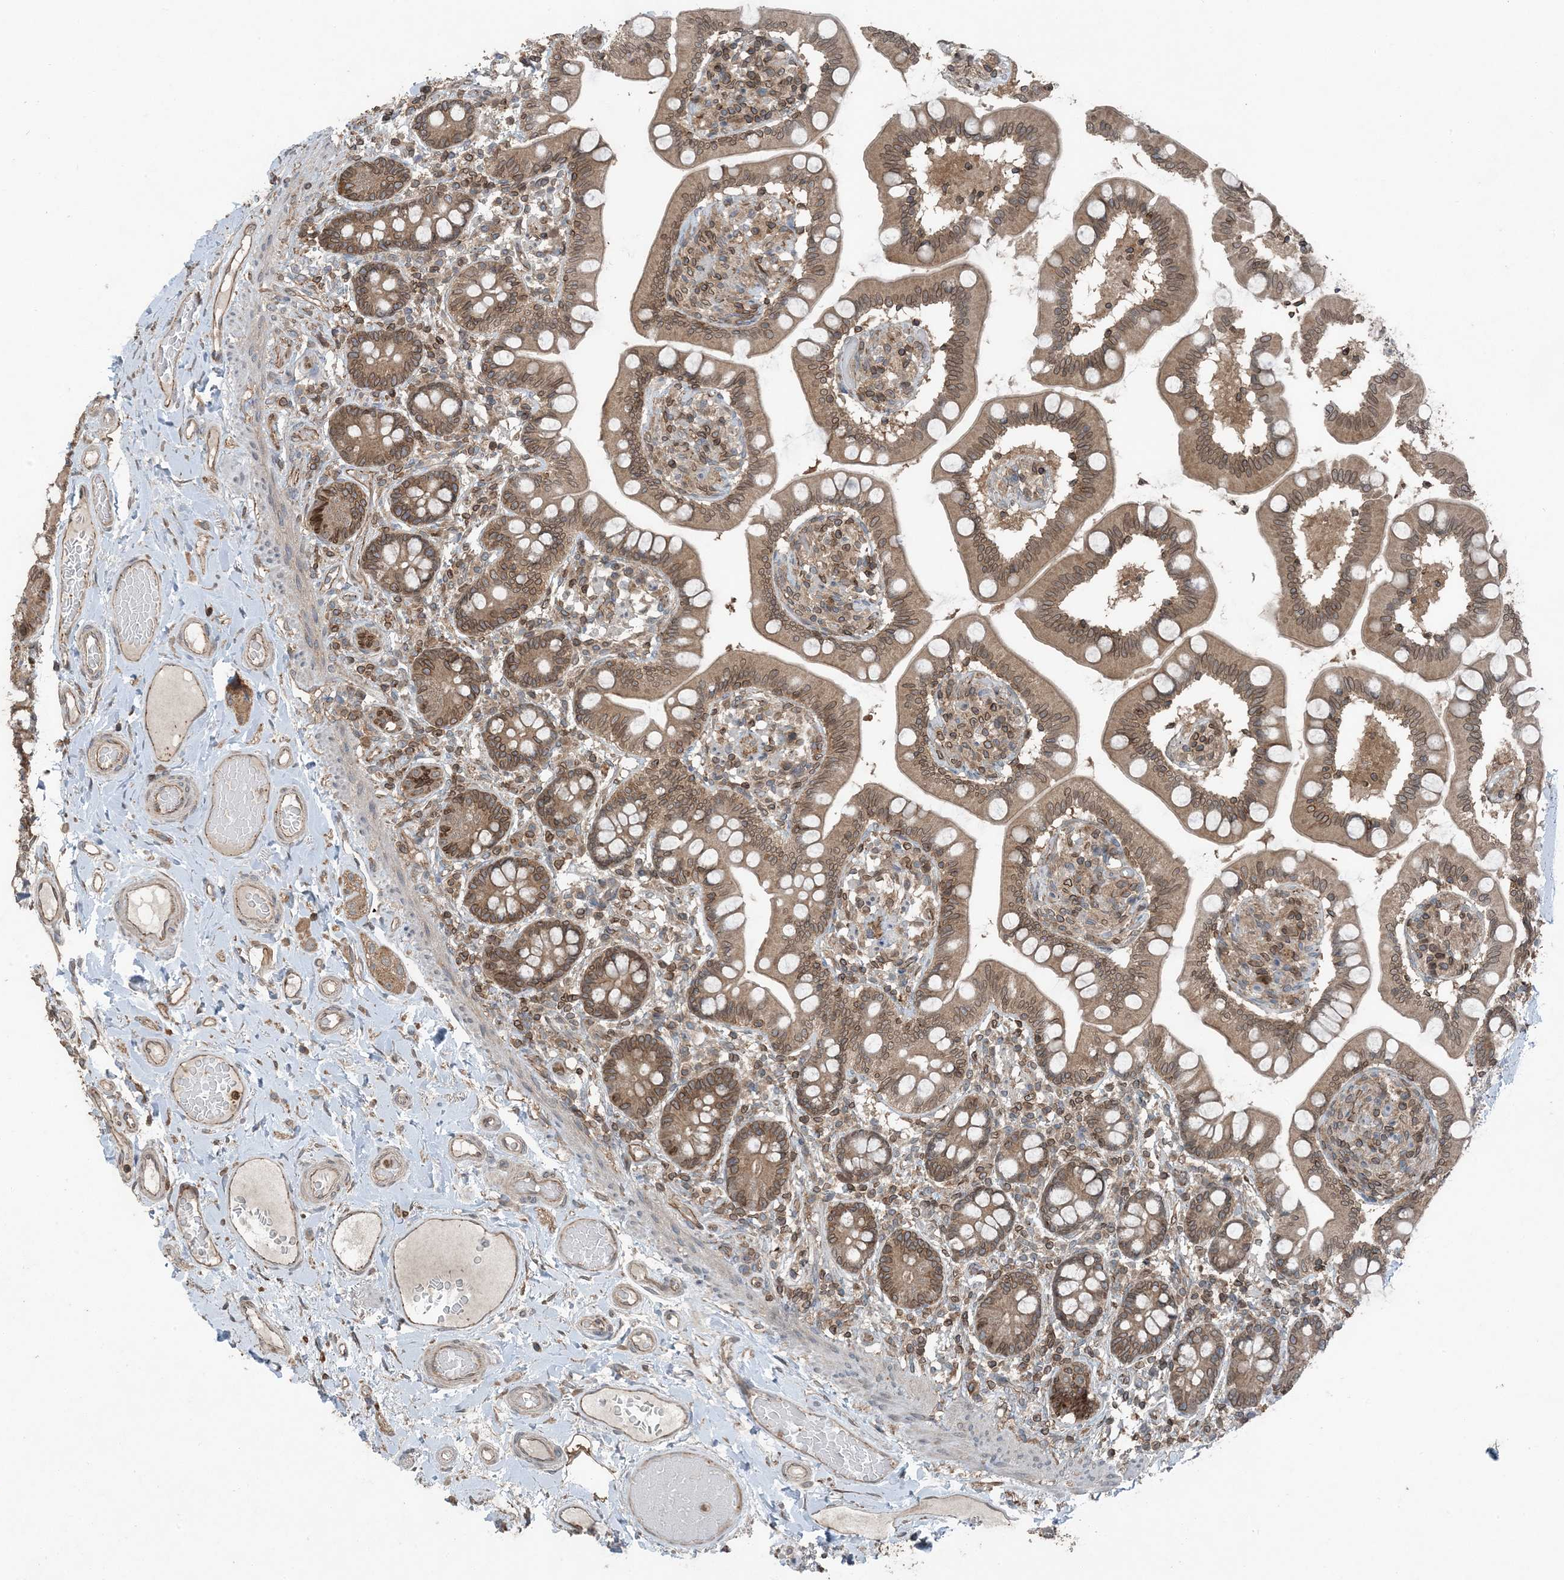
{"staining": {"intensity": "moderate", "quantity": ">75%", "location": "cytoplasmic/membranous,nuclear"}, "tissue": "small intestine", "cell_type": "Glandular cells", "image_type": "normal", "snomed": [{"axis": "morphology", "description": "Normal tissue, NOS"}, {"axis": "topography", "description": "Small intestine"}], "caption": "Small intestine stained for a protein (brown) demonstrates moderate cytoplasmic/membranous,nuclear positive staining in about >75% of glandular cells.", "gene": "ZFAND2B", "patient": {"sex": "female", "age": 64}}